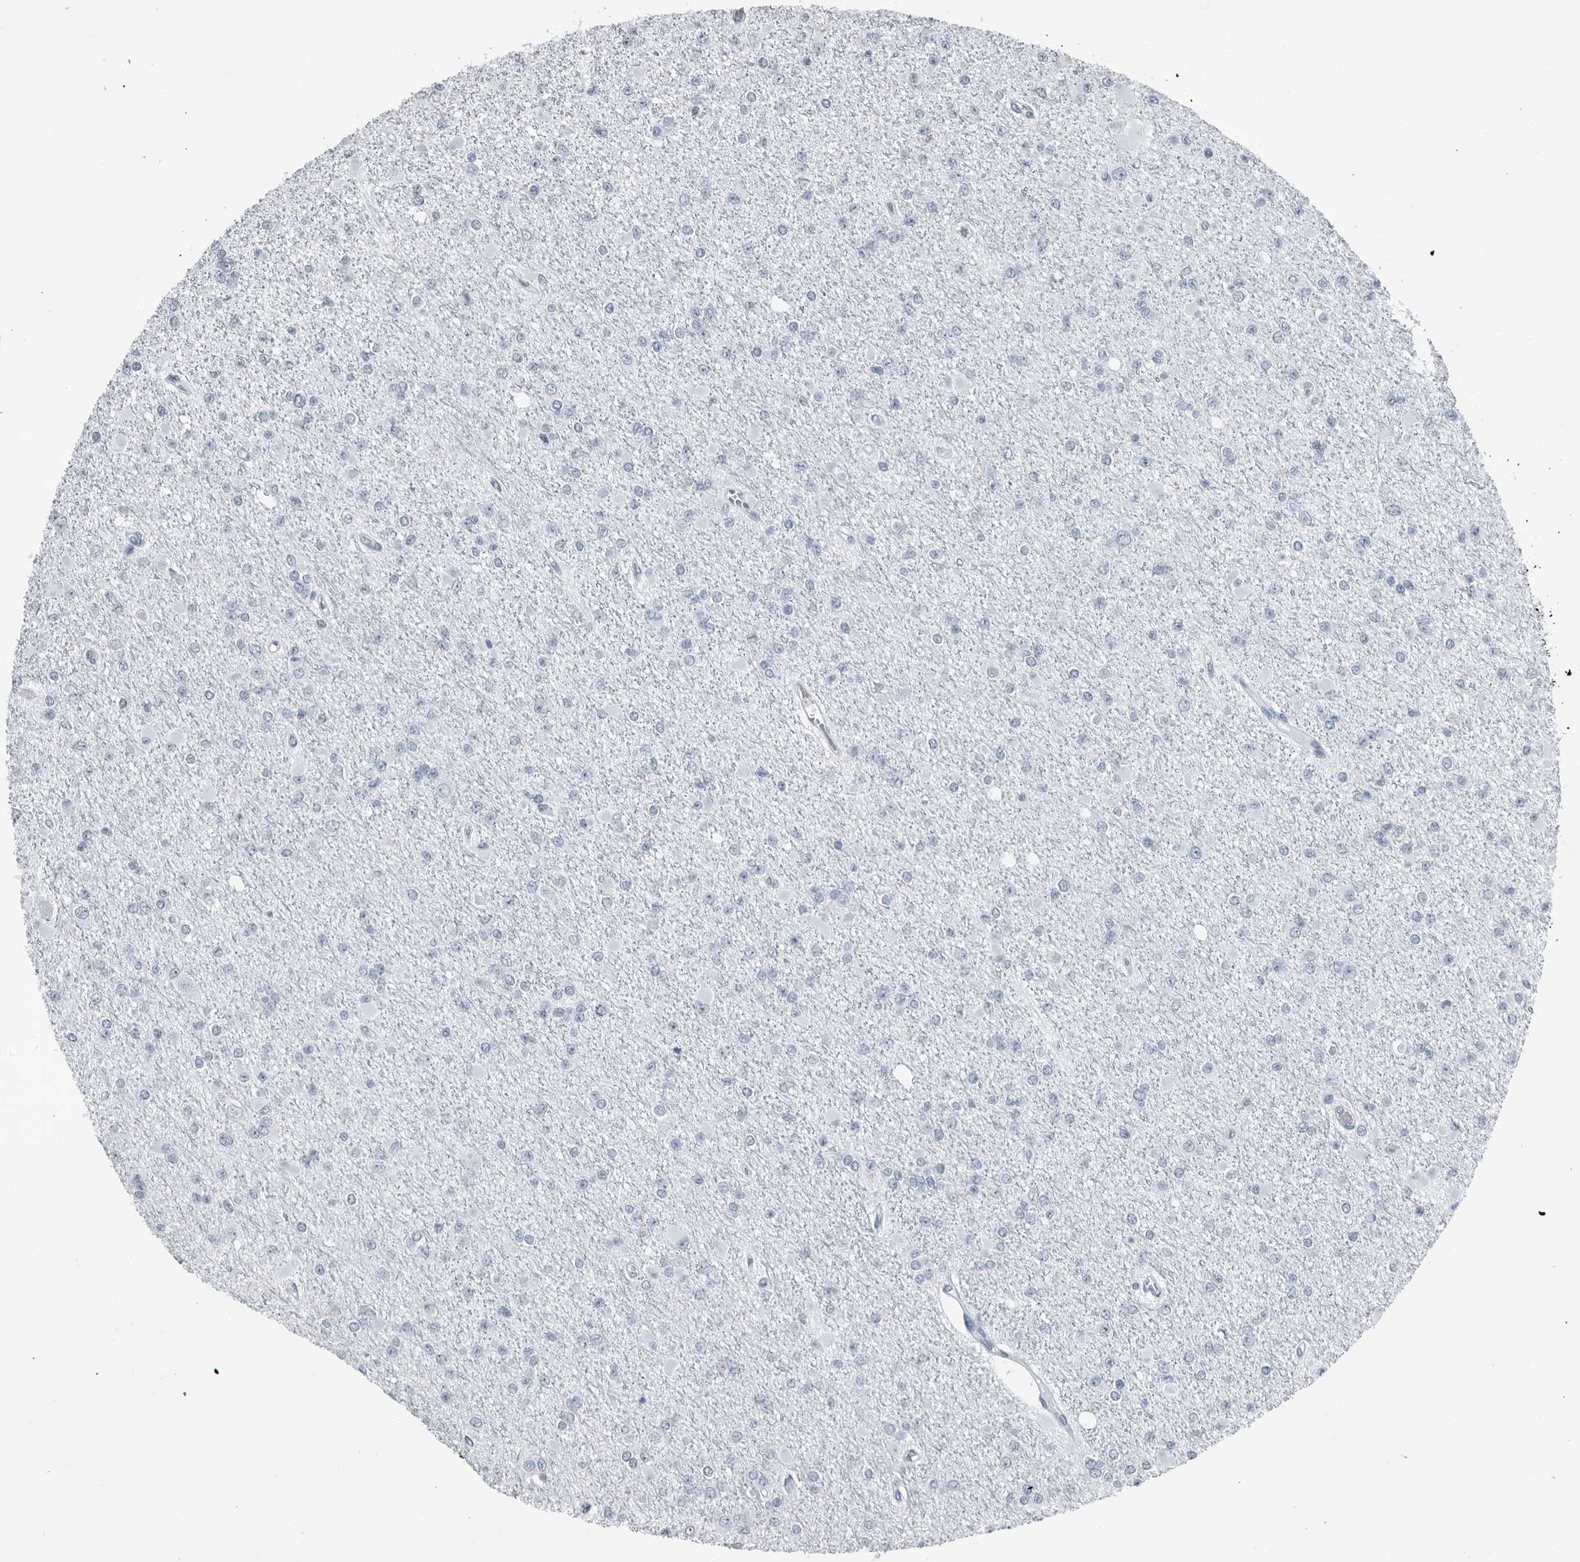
{"staining": {"intensity": "negative", "quantity": "none", "location": "none"}, "tissue": "glioma", "cell_type": "Tumor cells", "image_type": "cancer", "snomed": [{"axis": "morphology", "description": "Glioma, malignant, Low grade"}, {"axis": "topography", "description": "Brain"}], "caption": "DAB (3,3'-diaminobenzidine) immunohistochemical staining of glioma displays no significant expression in tumor cells.", "gene": "PRSS1", "patient": {"sex": "female", "age": 22}}